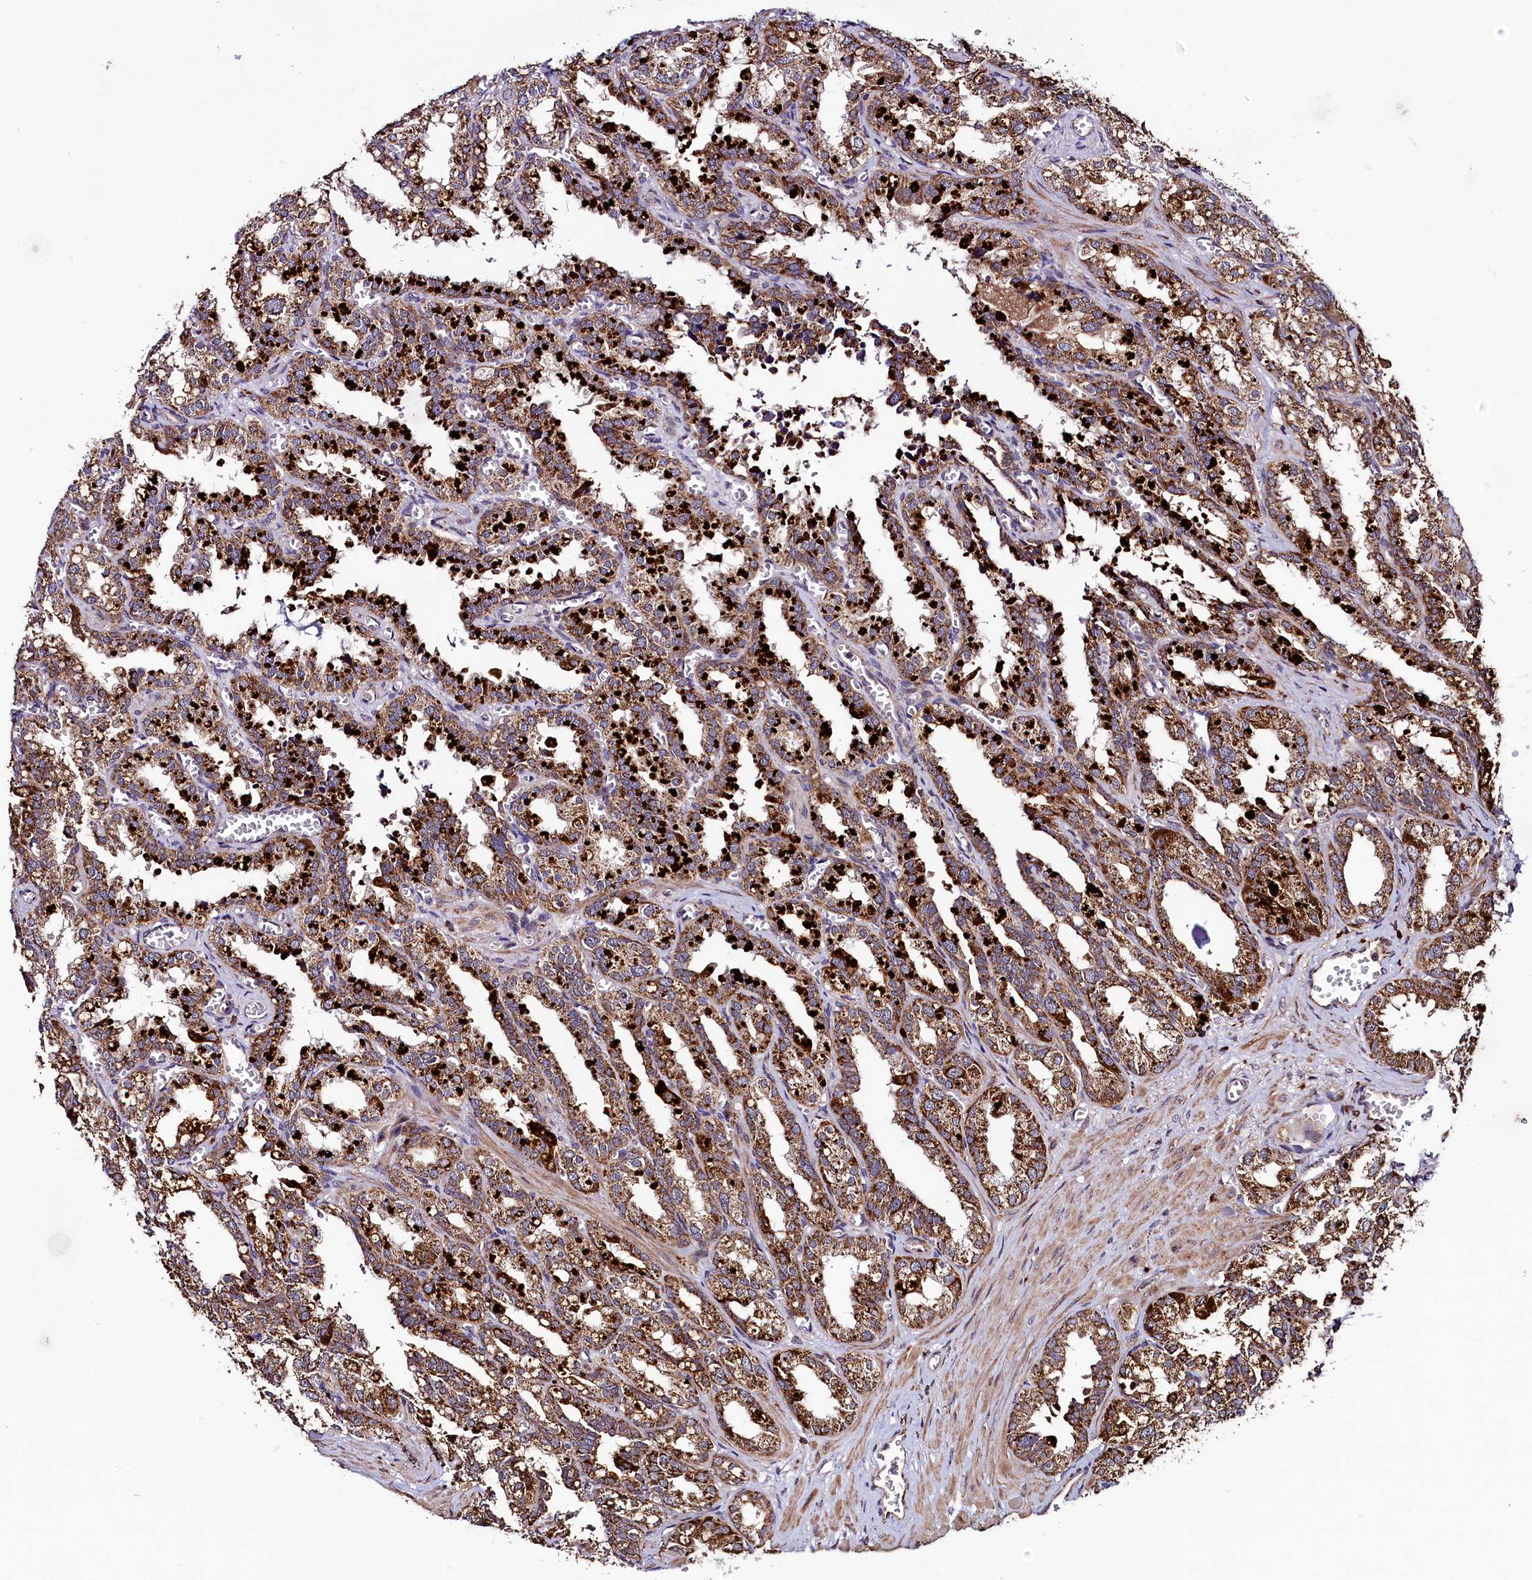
{"staining": {"intensity": "strong", "quantity": ">75%", "location": "cytoplasmic/membranous"}, "tissue": "seminal vesicle", "cell_type": "Glandular cells", "image_type": "normal", "snomed": [{"axis": "morphology", "description": "Normal tissue, NOS"}, {"axis": "topography", "description": "Prostate"}, {"axis": "topography", "description": "Seminal veicle"}], "caption": "Immunohistochemical staining of benign human seminal vesicle exhibits high levels of strong cytoplasmic/membranous positivity in about >75% of glandular cells.", "gene": "STARD5", "patient": {"sex": "male", "age": 51}}